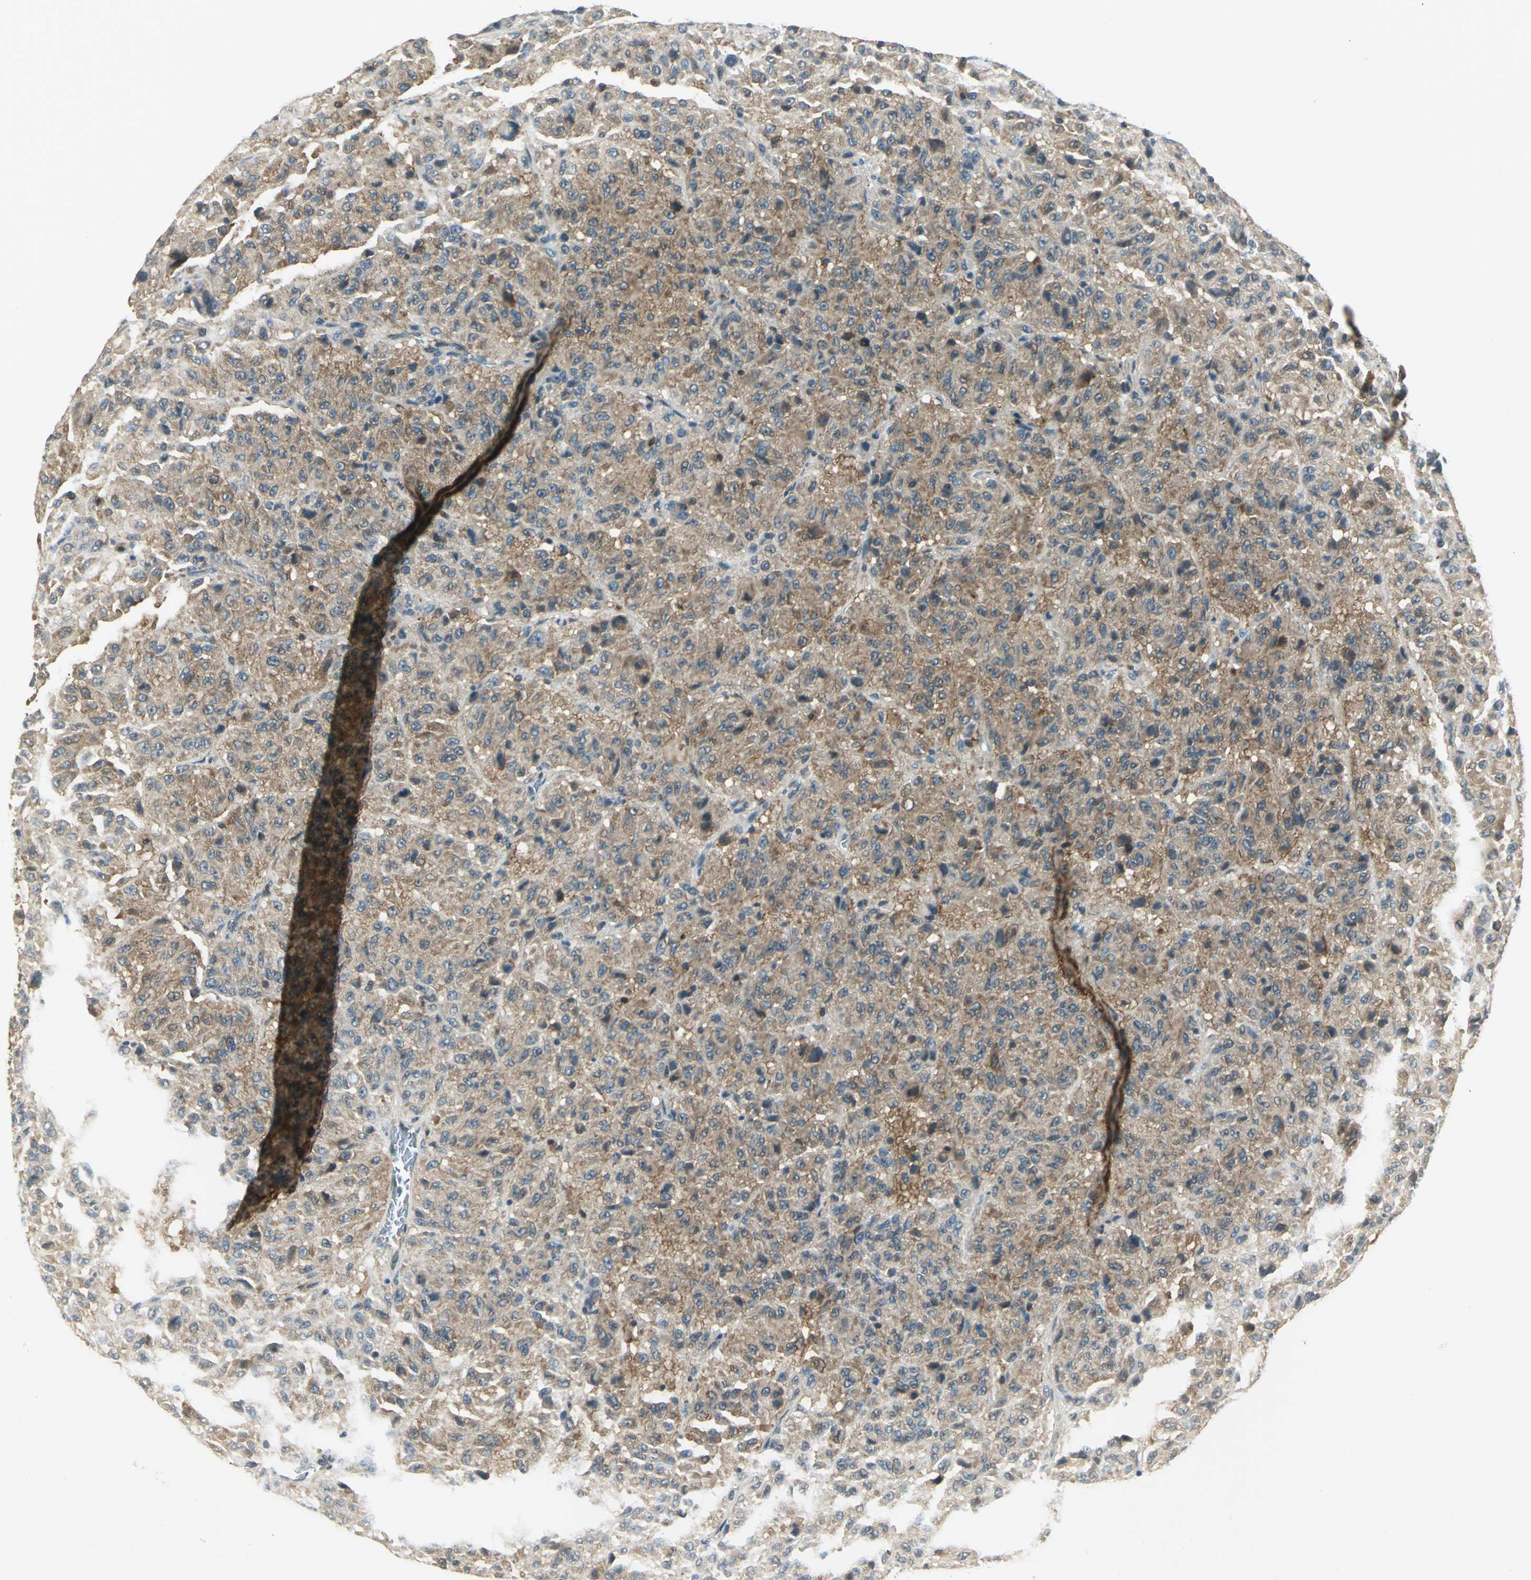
{"staining": {"intensity": "moderate", "quantity": ">75%", "location": "cytoplasmic/membranous"}, "tissue": "melanoma", "cell_type": "Tumor cells", "image_type": "cancer", "snomed": [{"axis": "morphology", "description": "Malignant melanoma, Metastatic site"}, {"axis": "topography", "description": "Lung"}], "caption": "Protein positivity by immunohistochemistry (IHC) shows moderate cytoplasmic/membranous staining in approximately >75% of tumor cells in melanoma. (Stains: DAB (3,3'-diaminobenzidine) in brown, nuclei in blue, Microscopy: brightfield microscopy at high magnification).", "gene": "FYN", "patient": {"sex": "male", "age": 64}}